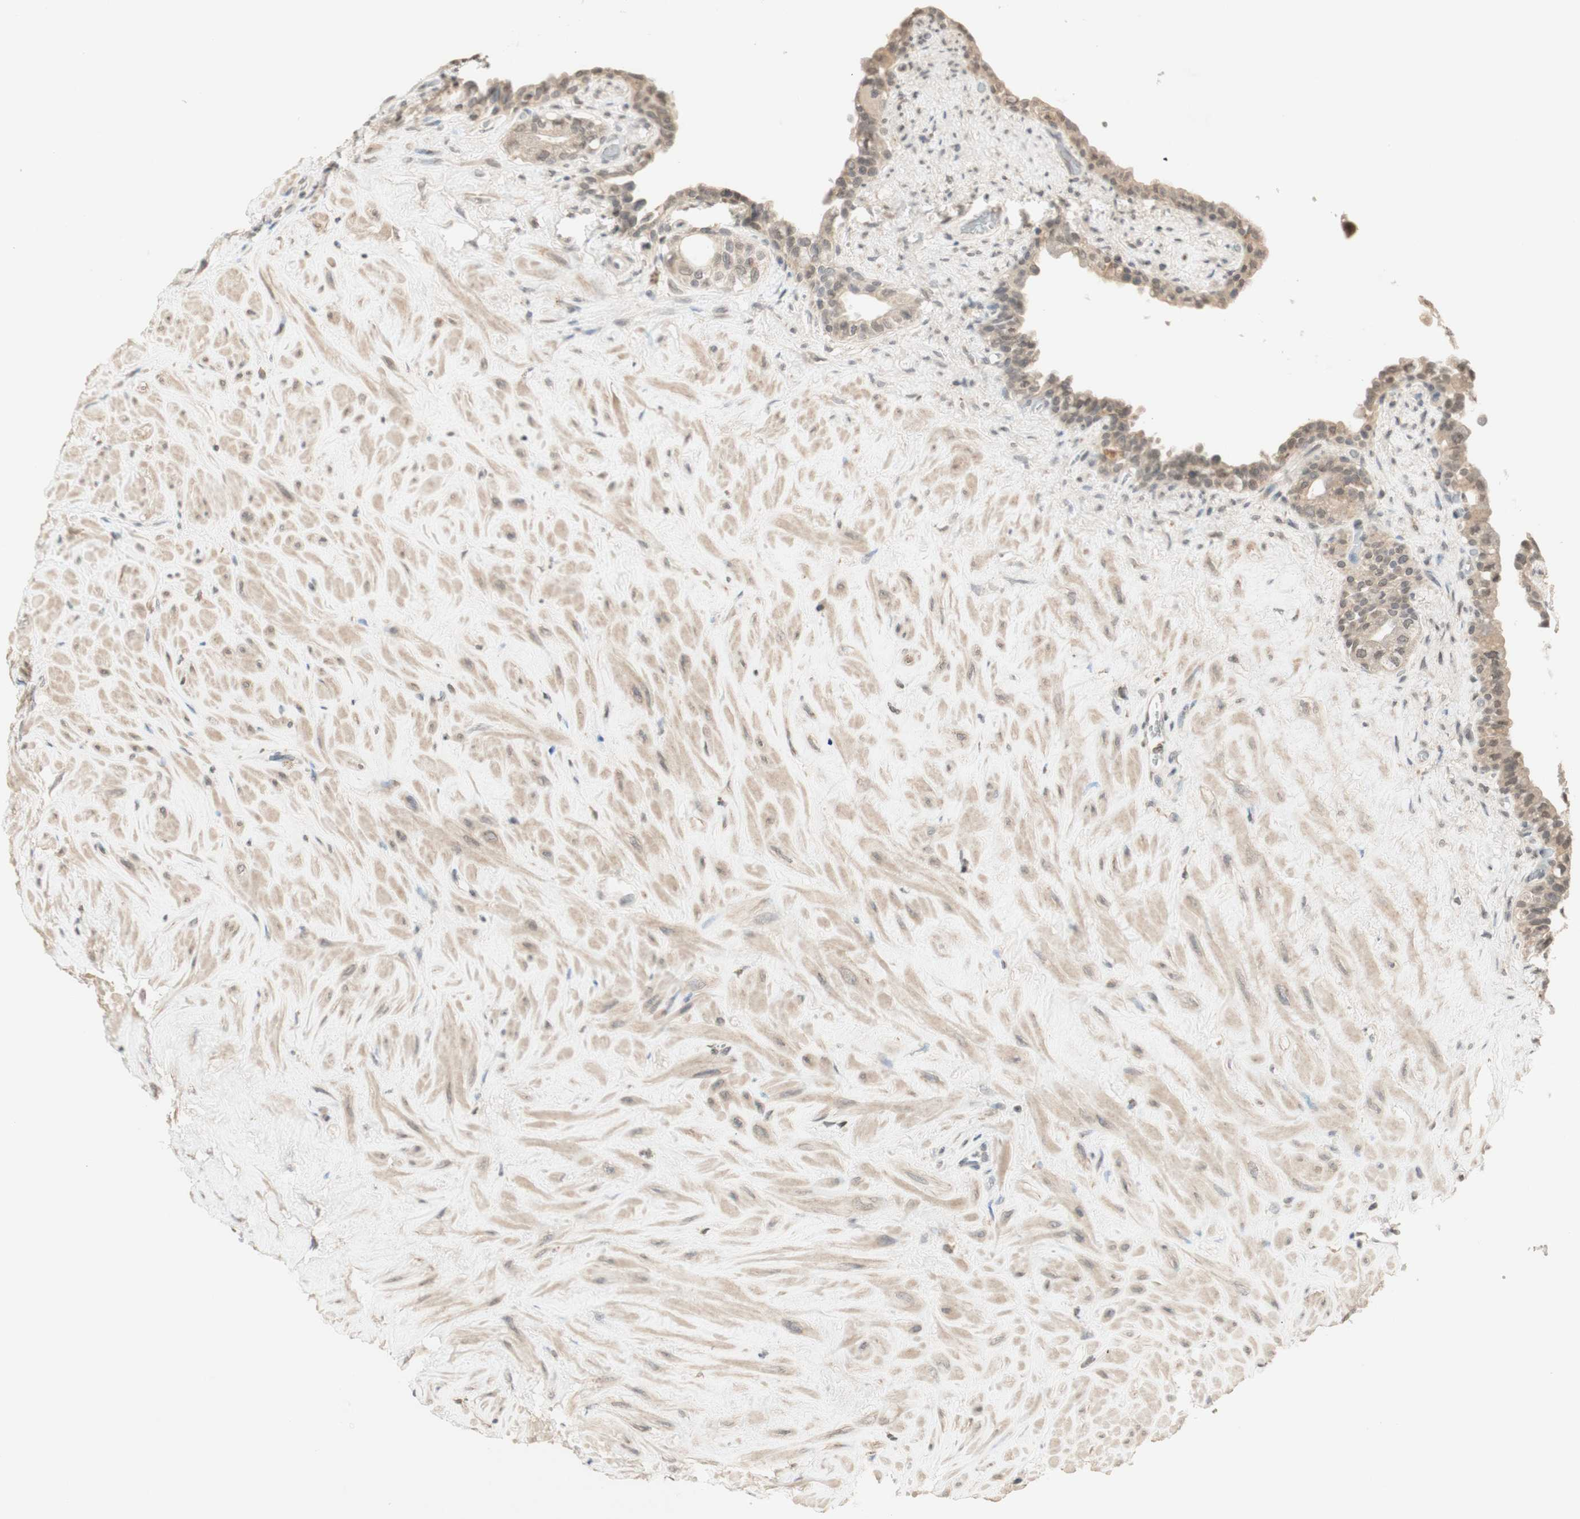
{"staining": {"intensity": "weak", "quantity": ">75%", "location": "cytoplasmic/membranous"}, "tissue": "seminal vesicle", "cell_type": "Glandular cells", "image_type": "normal", "snomed": [{"axis": "morphology", "description": "Normal tissue, NOS"}, {"axis": "topography", "description": "Seminal veicle"}], "caption": "Normal seminal vesicle displays weak cytoplasmic/membranous staining in approximately >75% of glandular cells (IHC, brightfield microscopy, high magnification)..", "gene": "GLI1", "patient": {"sex": "male", "age": 63}}